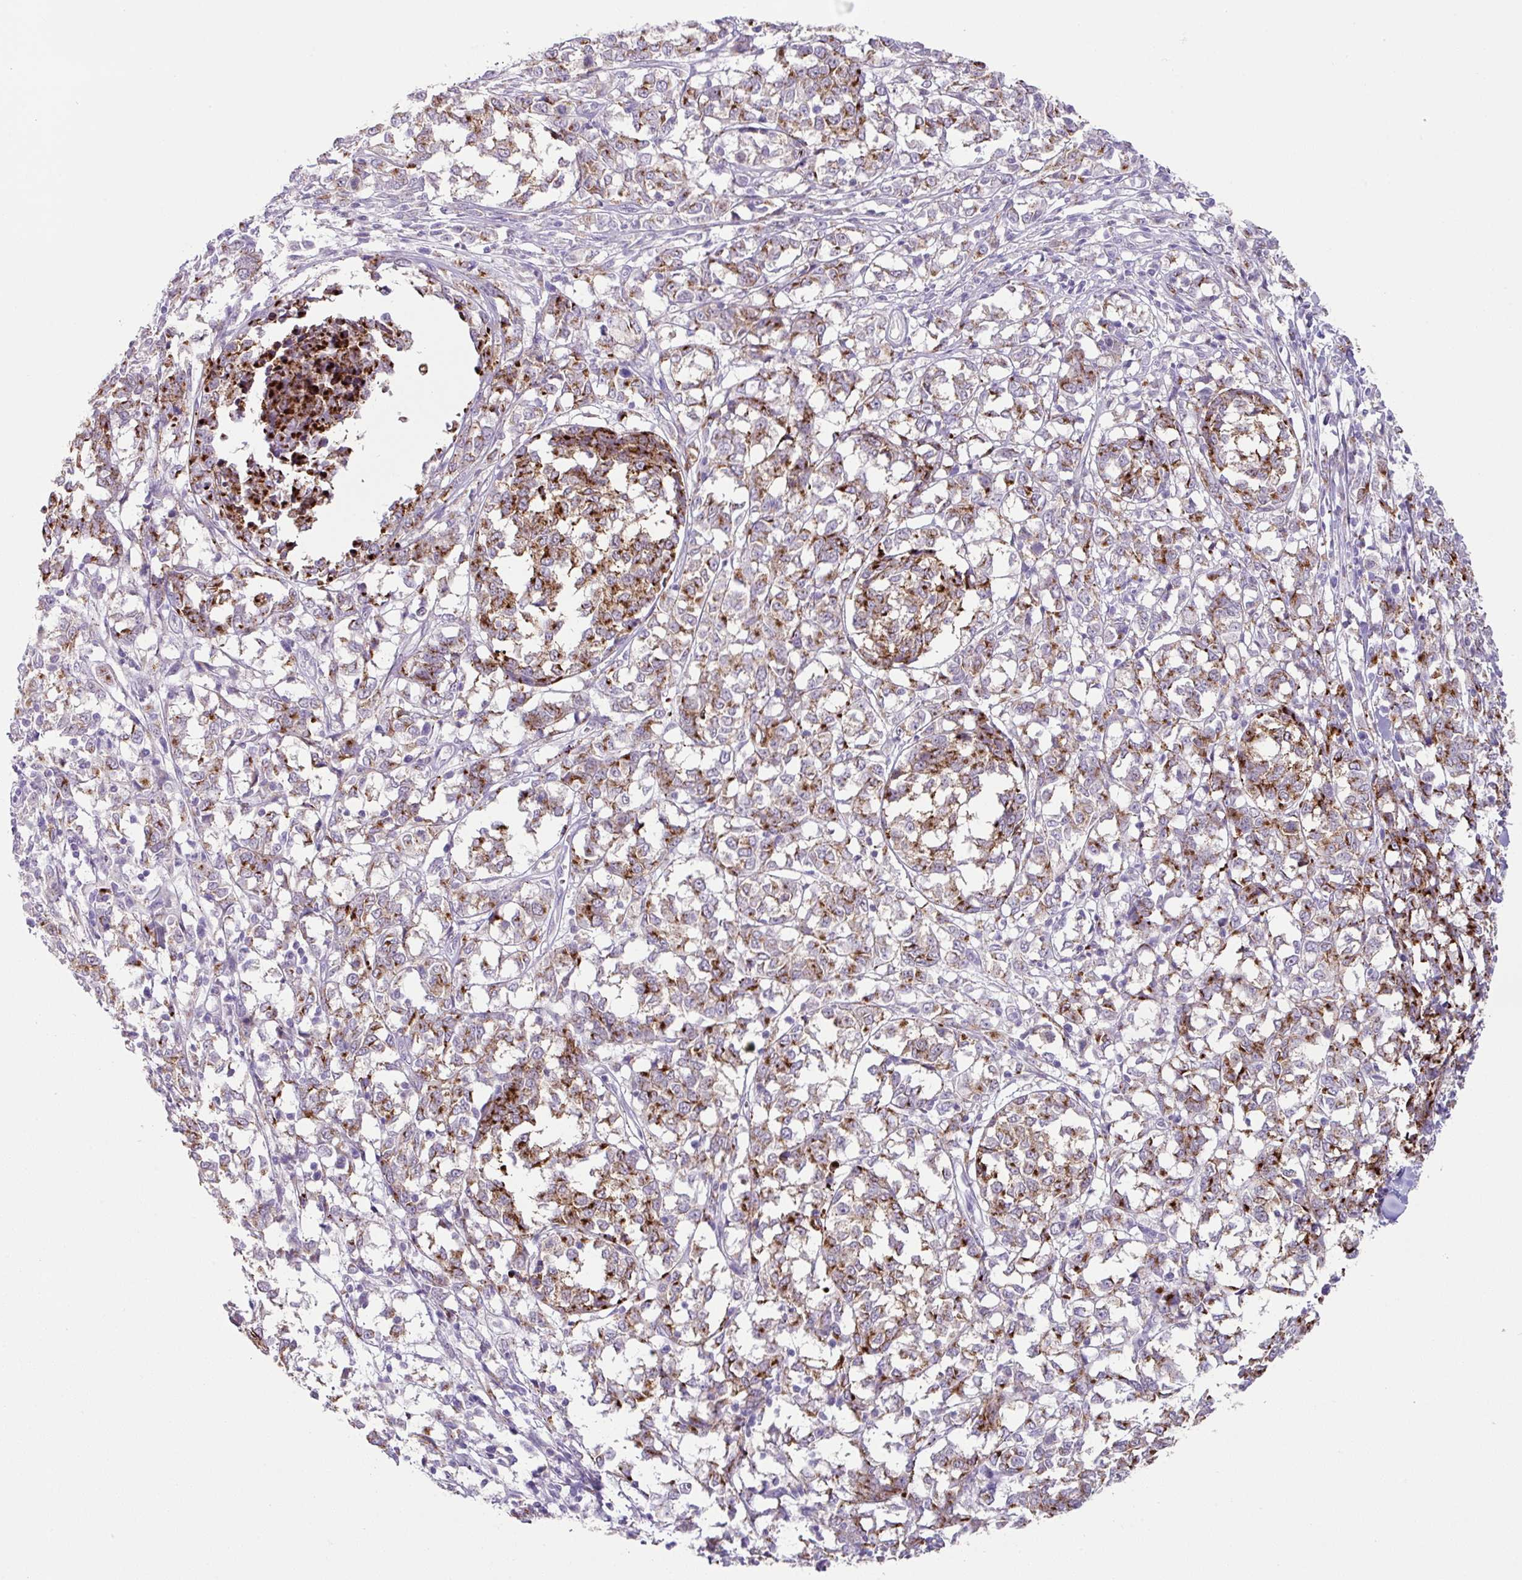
{"staining": {"intensity": "moderate", "quantity": "25%-75%", "location": "cytoplasmic/membranous"}, "tissue": "melanoma", "cell_type": "Tumor cells", "image_type": "cancer", "snomed": [{"axis": "morphology", "description": "Malignant melanoma, NOS"}, {"axis": "topography", "description": "Skin"}], "caption": "Moderate cytoplasmic/membranous staining for a protein is identified in about 25%-75% of tumor cells of melanoma using IHC.", "gene": "PLEKHH3", "patient": {"sex": "female", "age": 72}}